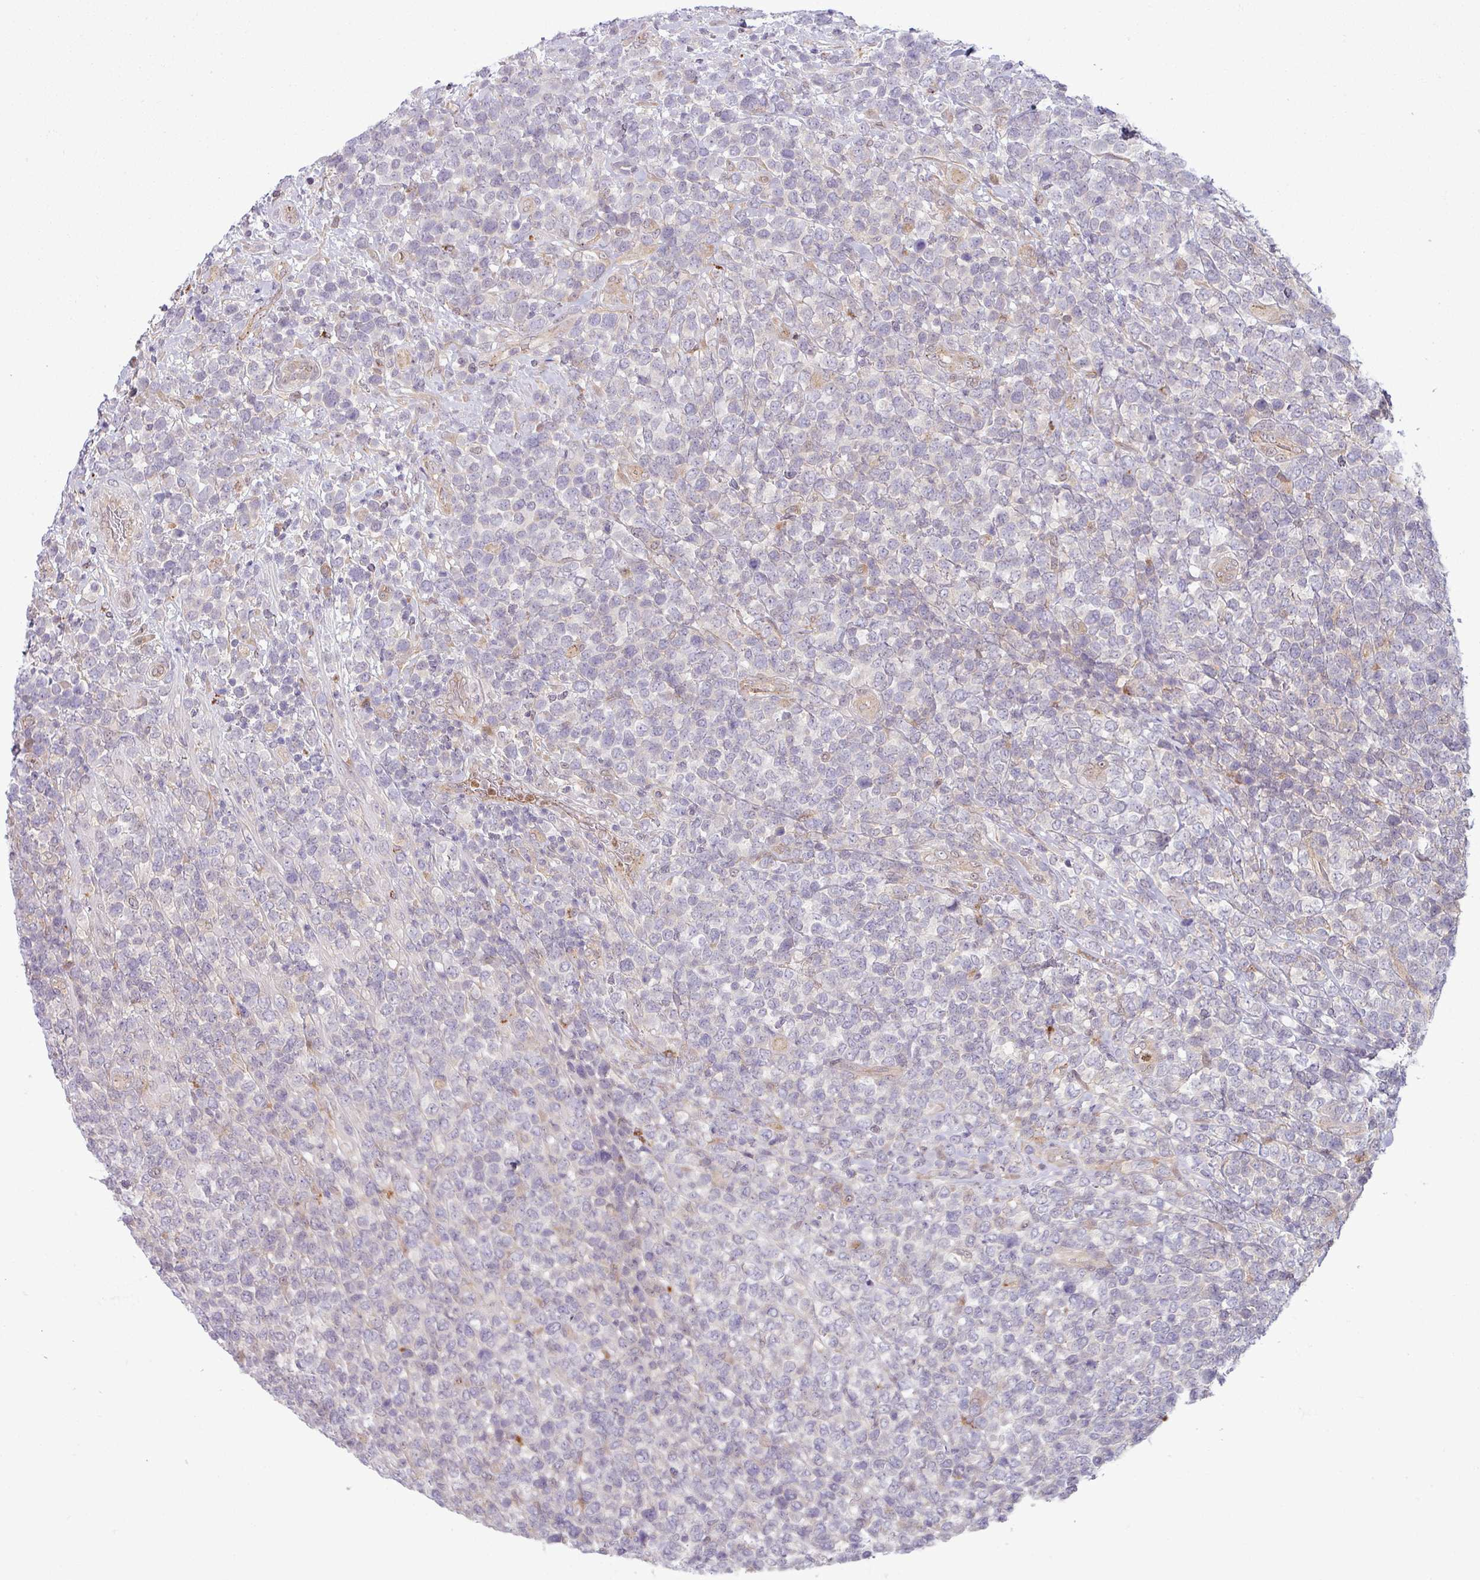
{"staining": {"intensity": "negative", "quantity": "none", "location": "none"}, "tissue": "lymphoma", "cell_type": "Tumor cells", "image_type": "cancer", "snomed": [{"axis": "morphology", "description": "Malignant lymphoma, non-Hodgkin's type, High grade"}, {"axis": "topography", "description": "Soft tissue"}], "caption": "The immunohistochemistry (IHC) image has no significant staining in tumor cells of high-grade malignant lymphoma, non-Hodgkin's type tissue.", "gene": "CCDC144A", "patient": {"sex": "female", "age": 56}}